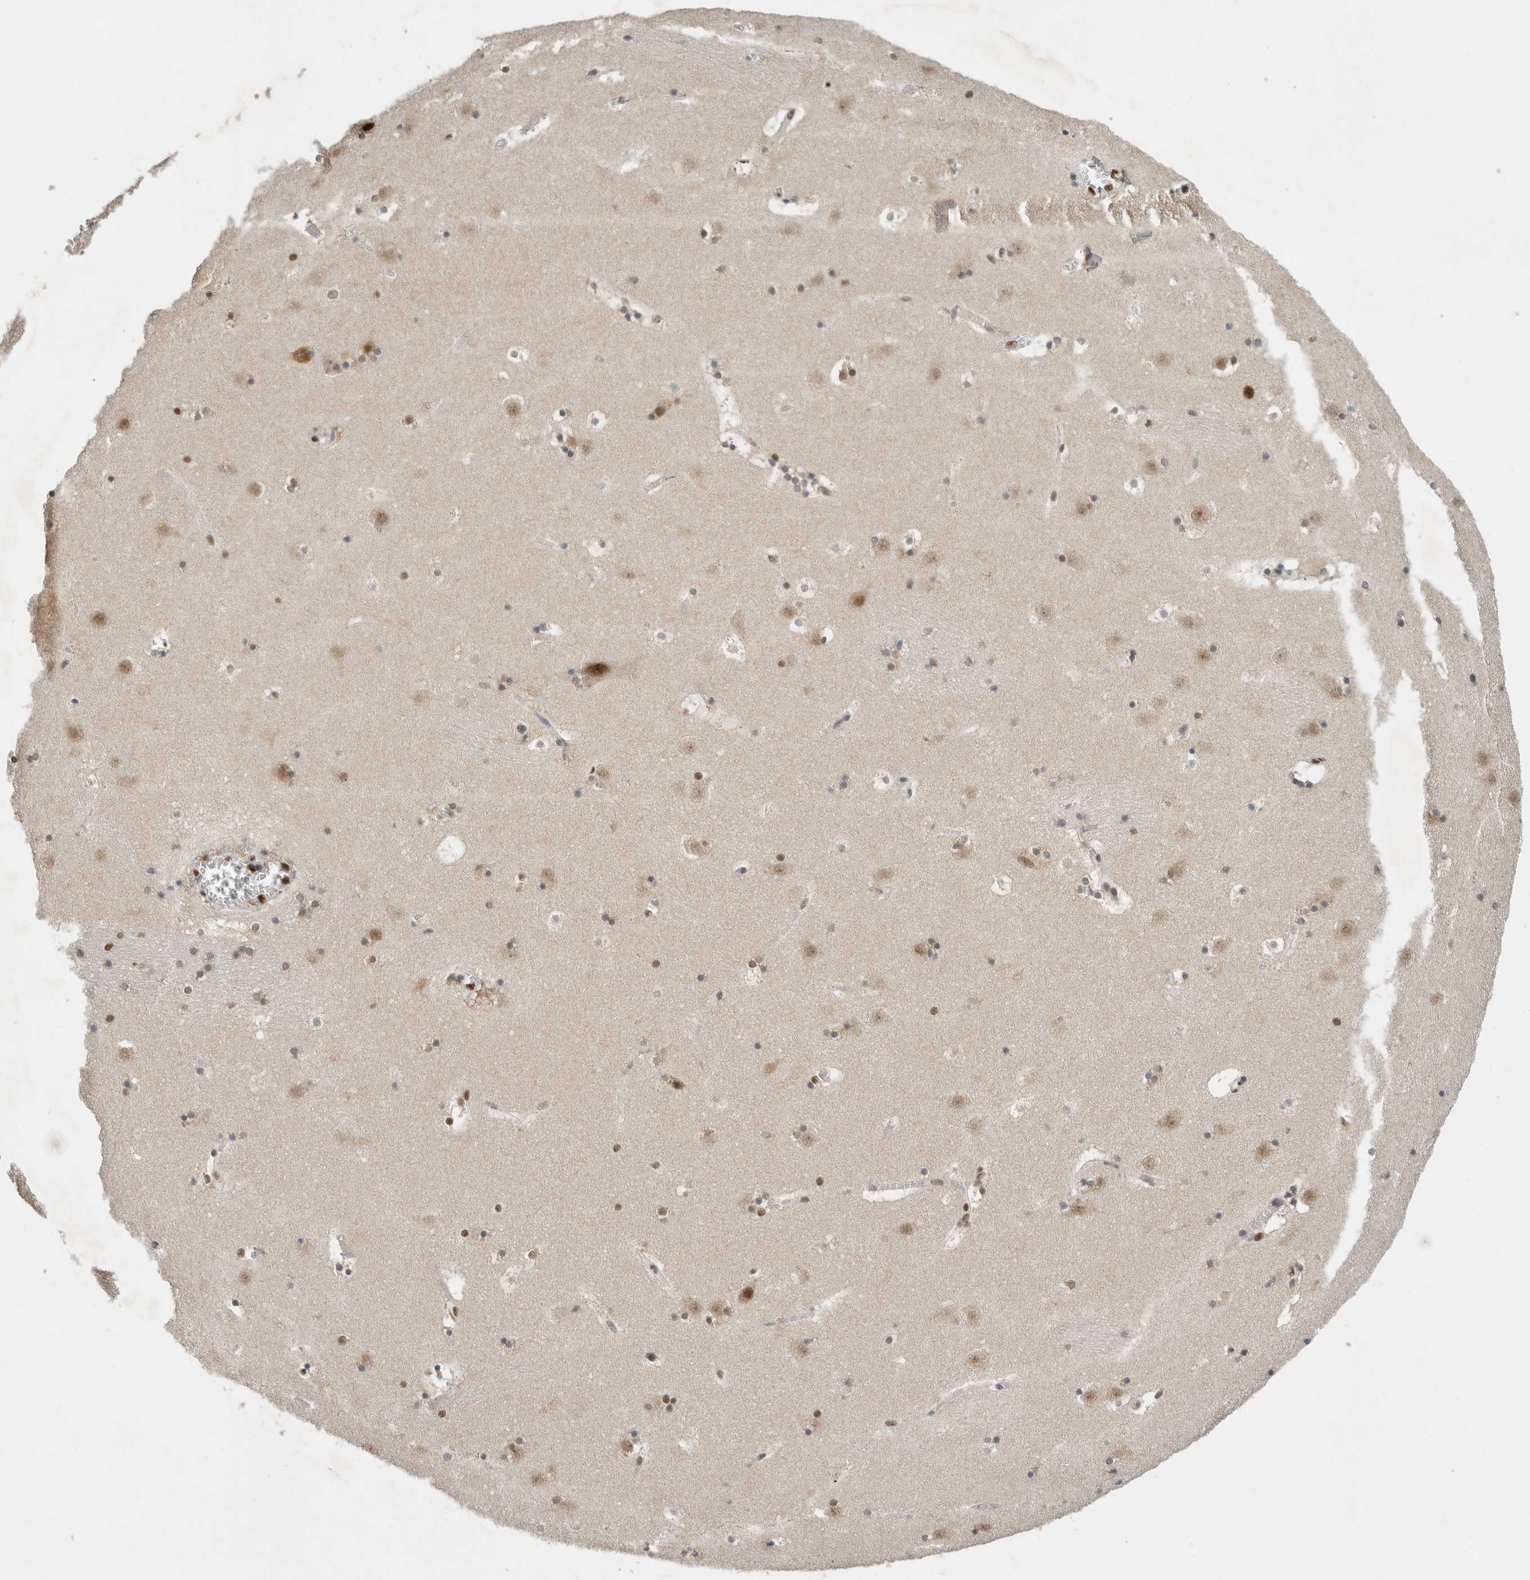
{"staining": {"intensity": "moderate", "quantity": ">75%", "location": "nuclear"}, "tissue": "caudate", "cell_type": "Glial cells", "image_type": "normal", "snomed": [{"axis": "morphology", "description": "Normal tissue, NOS"}, {"axis": "topography", "description": "Lateral ventricle wall"}], "caption": "Immunohistochemistry (IHC) (DAB) staining of benign human caudate displays moderate nuclear protein positivity in approximately >75% of glial cells. Nuclei are stained in blue.", "gene": "DDX42", "patient": {"sex": "male", "age": 45}}